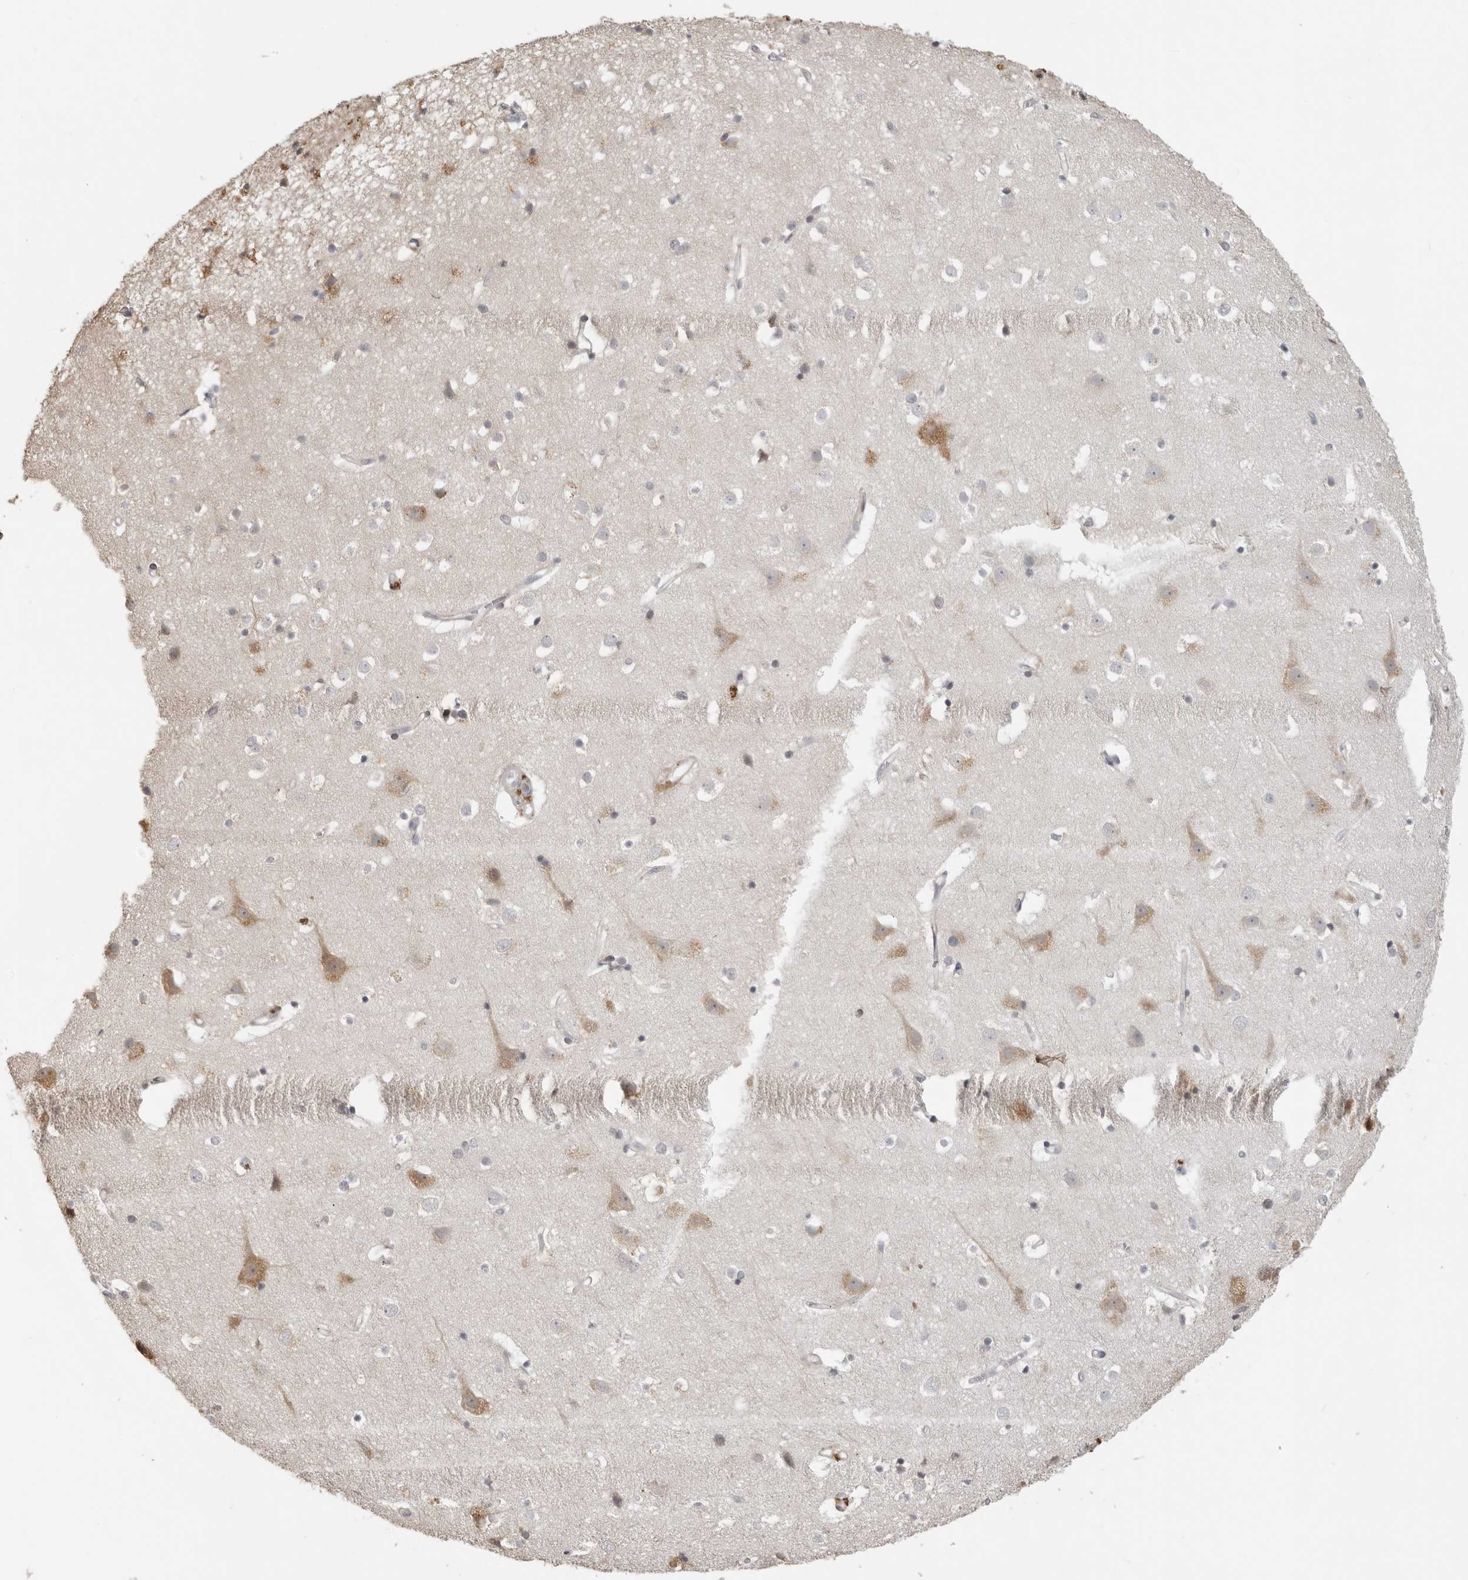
{"staining": {"intensity": "negative", "quantity": "none", "location": "none"}, "tissue": "cerebral cortex", "cell_type": "Endothelial cells", "image_type": "normal", "snomed": [{"axis": "morphology", "description": "Normal tissue, NOS"}, {"axis": "topography", "description": "Cerebral cortex"}], "caption": "There is no significant staining in endothelial cells of cerebral cortex. (DAB immunohistochemistry, high magnification).", "gene": "IDO1", "patient": {"sex": "male", "age": 54}}